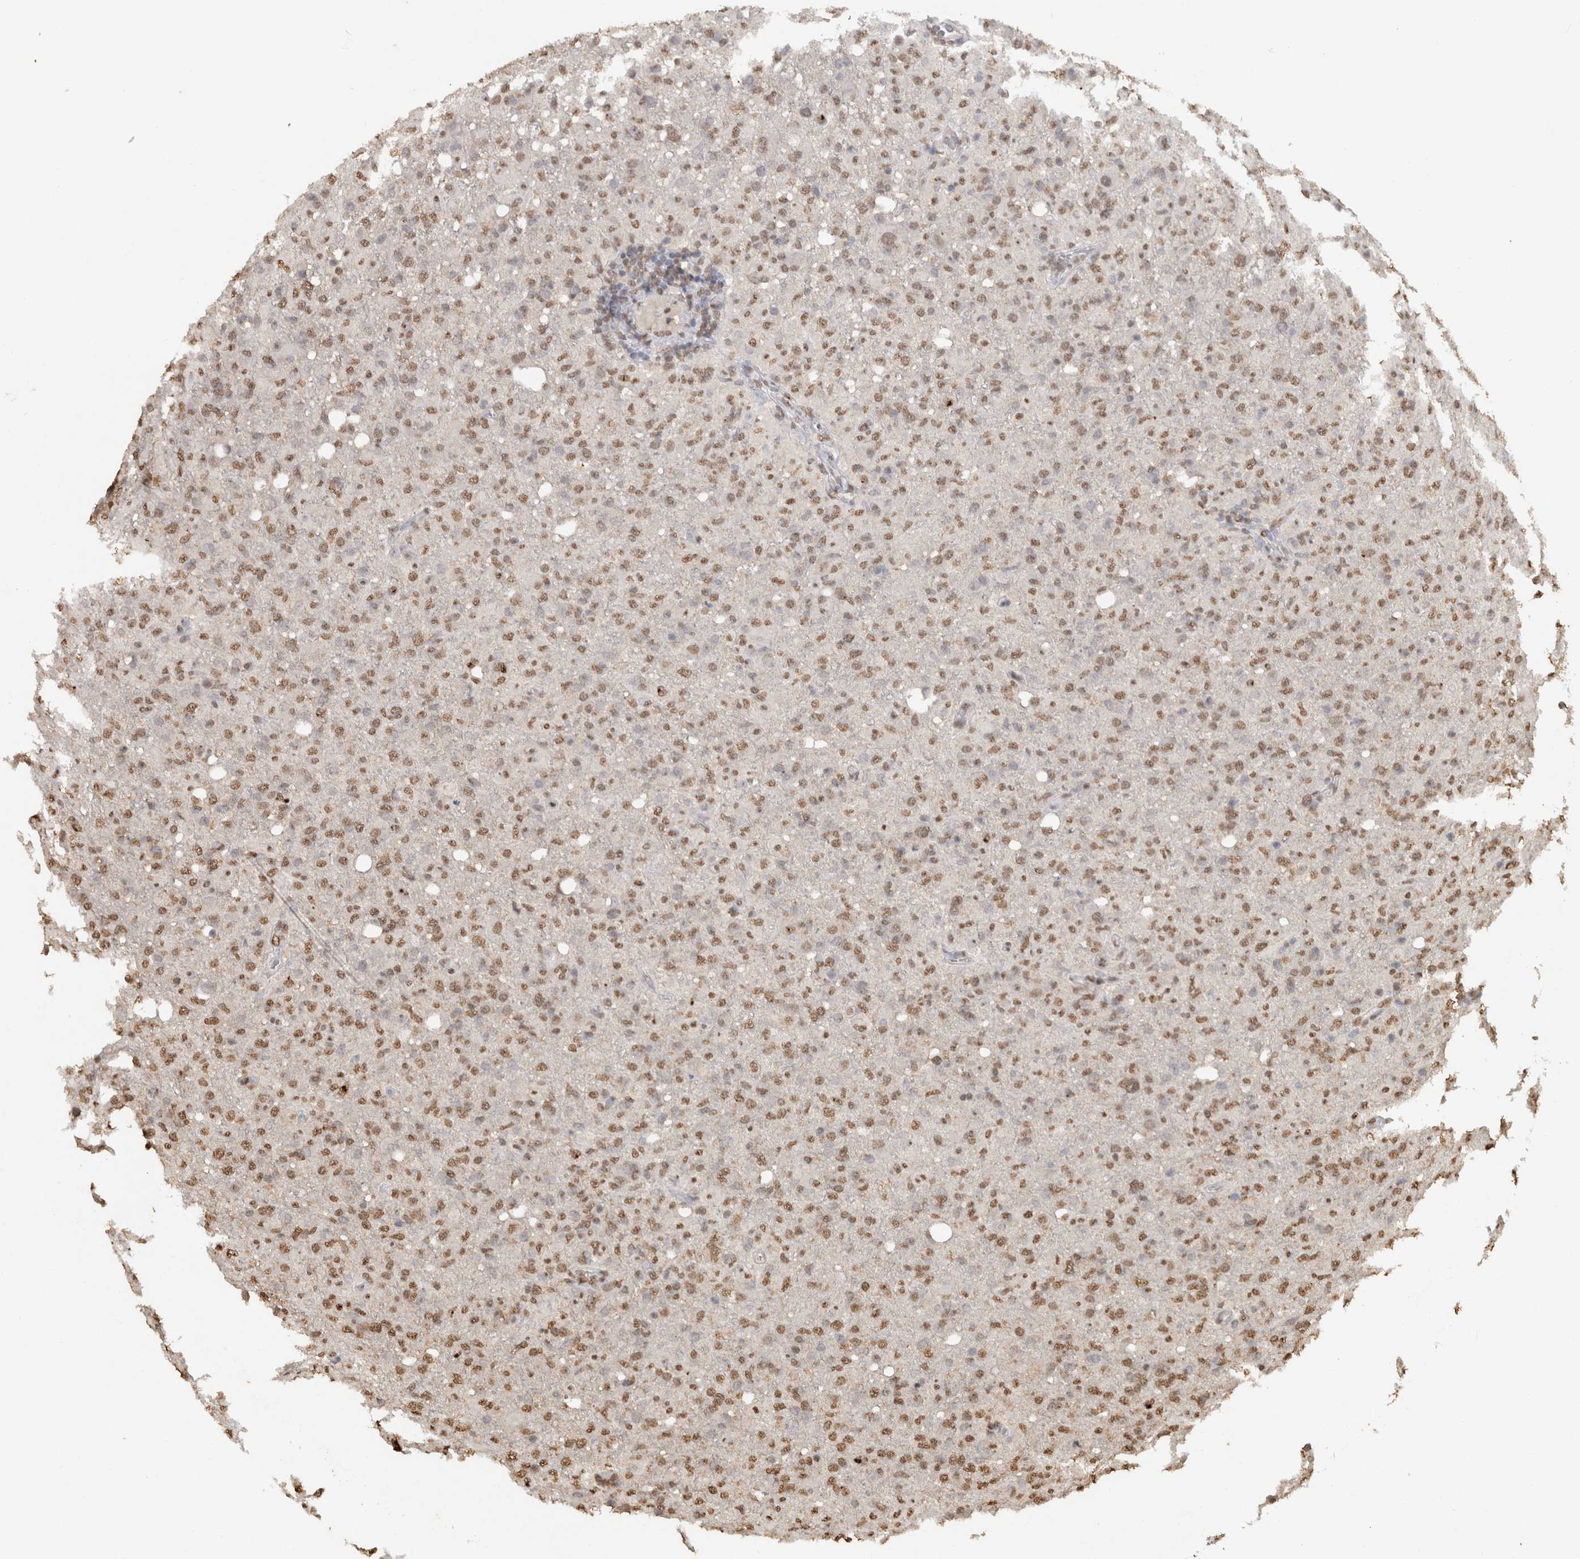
{"staining": {"intensity": "moderate", "quantity": ">75%", "location": "nuclear"}, "tissue": "glioma", "cell_type": "Tumor cells", "image_type": "cancer", "snomed": [{"axis": "morphology", "description": "Glioma, malignant, High grade"}, {"axis": "topography", "description": "Brain"}], "caption": "Glioma stained with immunohistochemistry demonstrates moderate nuclear expression in approximately >75% of tumor cells. Using DAB (3,3'-diaminobenzidine) (brown) and hematoxylin (blue) stains, captured at high magnification using brightfield microscopy.", "gene": "HAND2", "patient": {"sex": "female", "age": 57}}